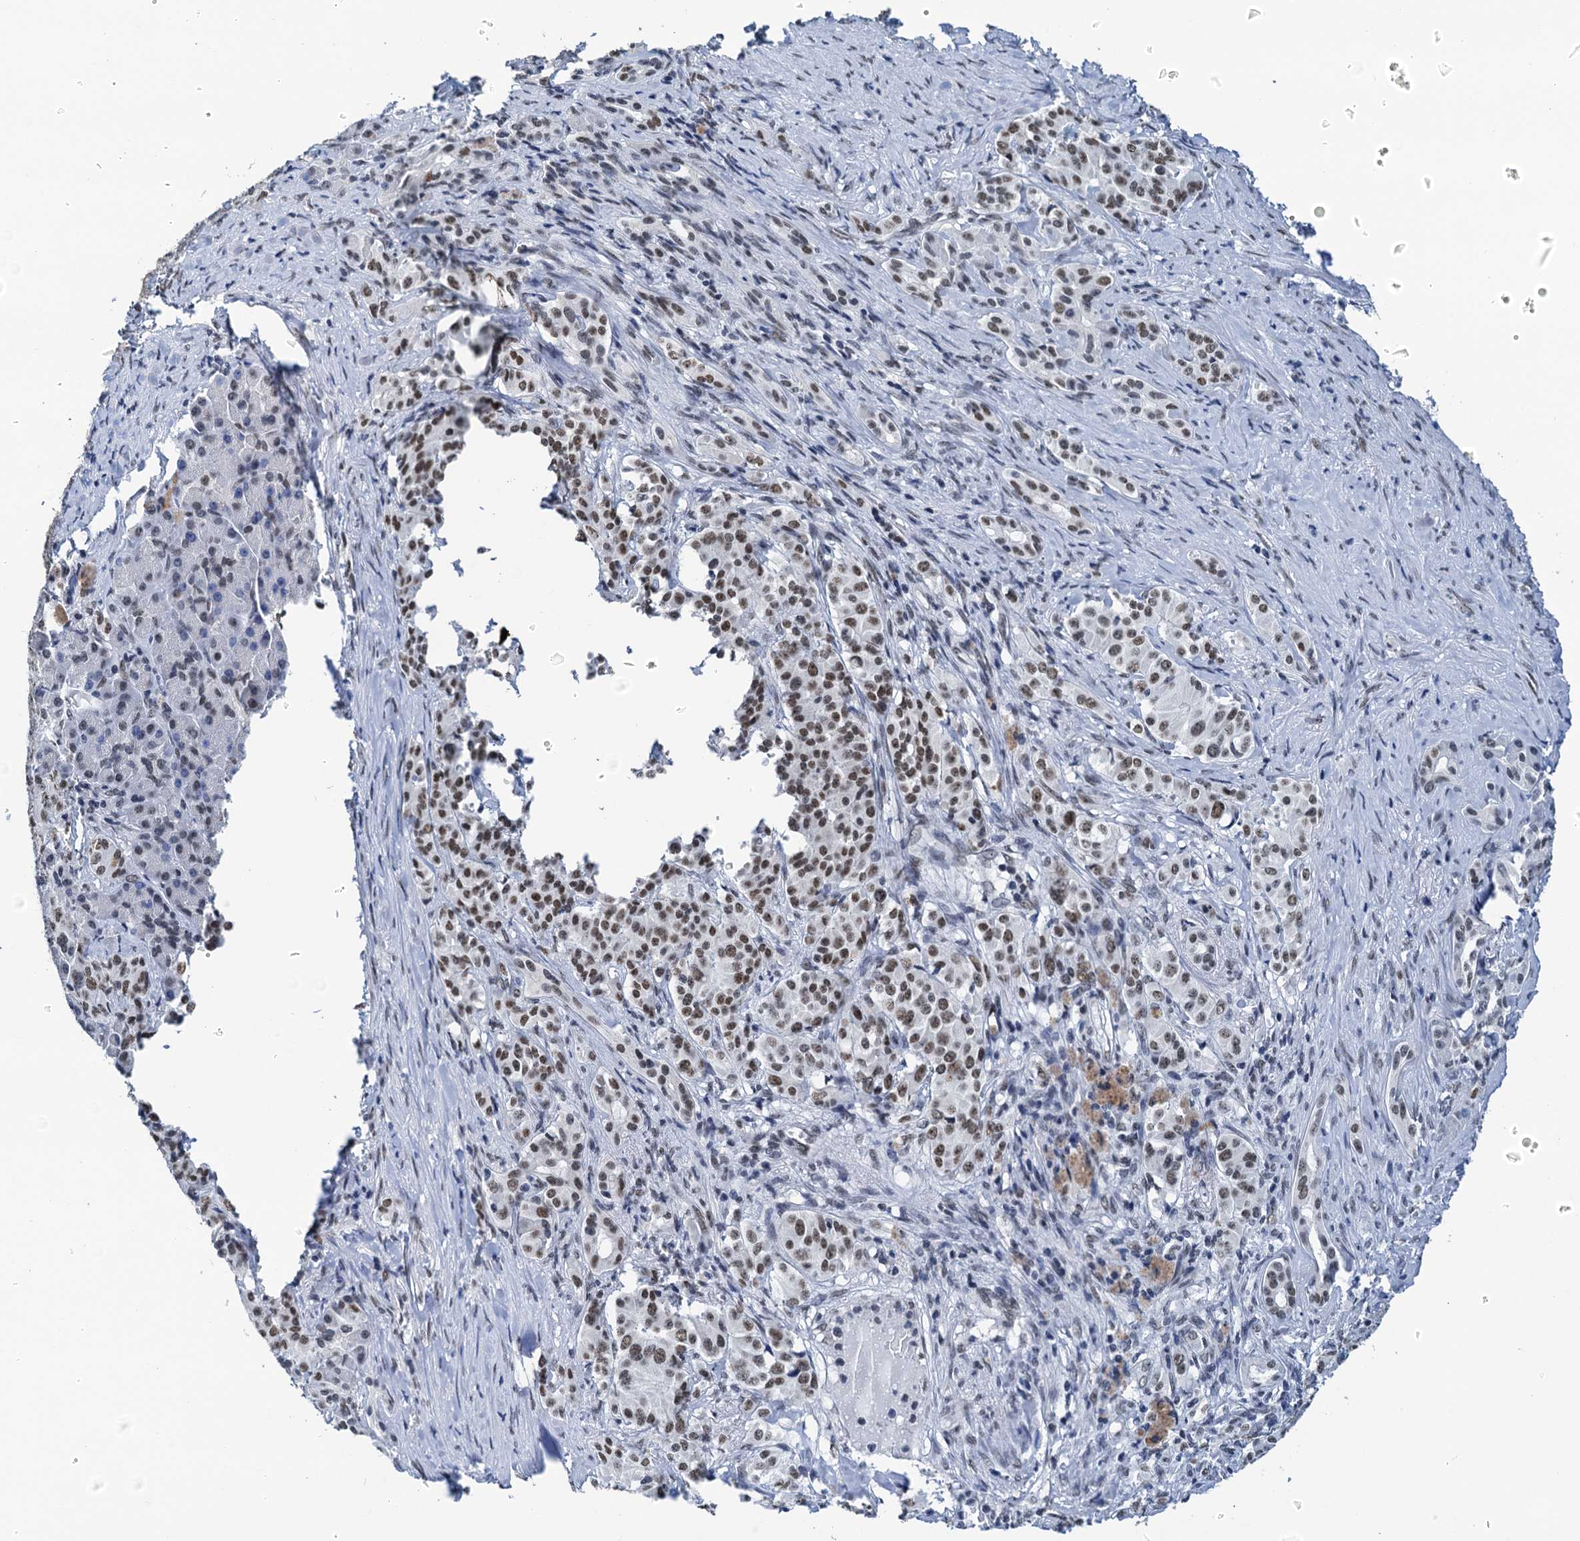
{"staining": {"intensity": "moderate", "quantity": ">75%", "location": "nuclear"}, "tissue": "pancreatic cancer", "cell_type": "Tumor cells", "image_type": "cancer", "snomed": [{"axis": "morphology", "description": "Adenocarcinoma, NOS"}, {"axis": "topography", "description": "Pancreas"}], "caption": "Immunohistochemistry of pancreatic cancer demonstrates medium levels of moderate nuclear expression in approximately >75% of tumor cells. The staining is performed using DAB brown chromogen to label protein expression. The nuclei are counter-stained blue using hematoxylin.", "gene": "SLTM", "patient": {"sex": "female", "age": 74}}